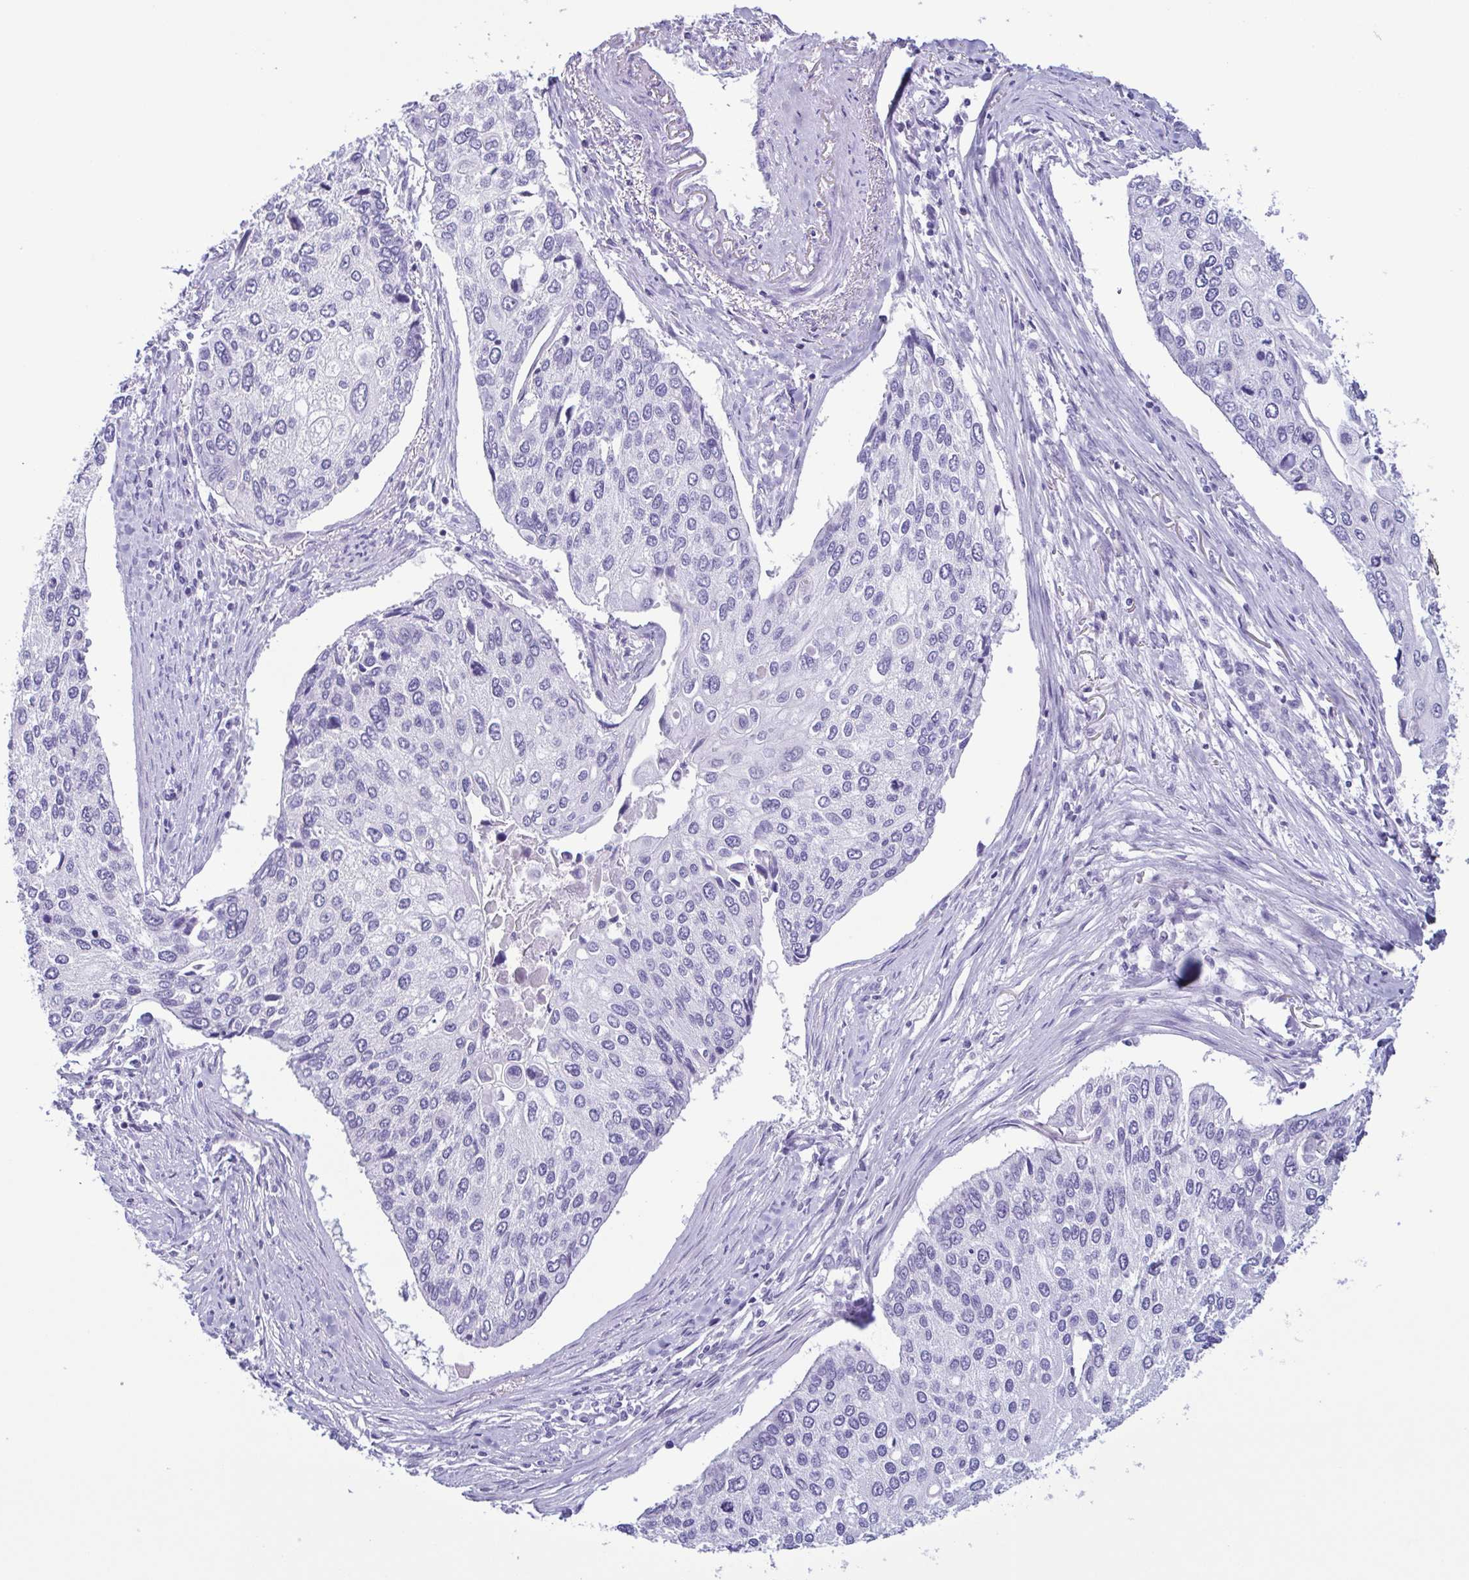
{"staining": {"intensity": "negative", "quantity": "none", "location": "none"}, "tissue": "lung cancer", "cell_type": "Tumor cells", "image_type": "cancer", "snomed": [{"axis": "morphology", "description": "Squamous cell carcinoma, NOS"}, {"axis": "morphology", "description": "Squamous cell carcinoma, metastatic, NOS"}, {"axis": "topography", "description": "Lung"}], "caption": "Micrograph shows no significant protein staining in tumor cells of lung cancer (metastatic squamous cell carcinoma). Brightfield microscopy of IHC stained with DAB (brown) and hematoxylin (blue), captured at high magnification.", "gene": "LTF", "patient": {"sex": "male", "age": 63}}